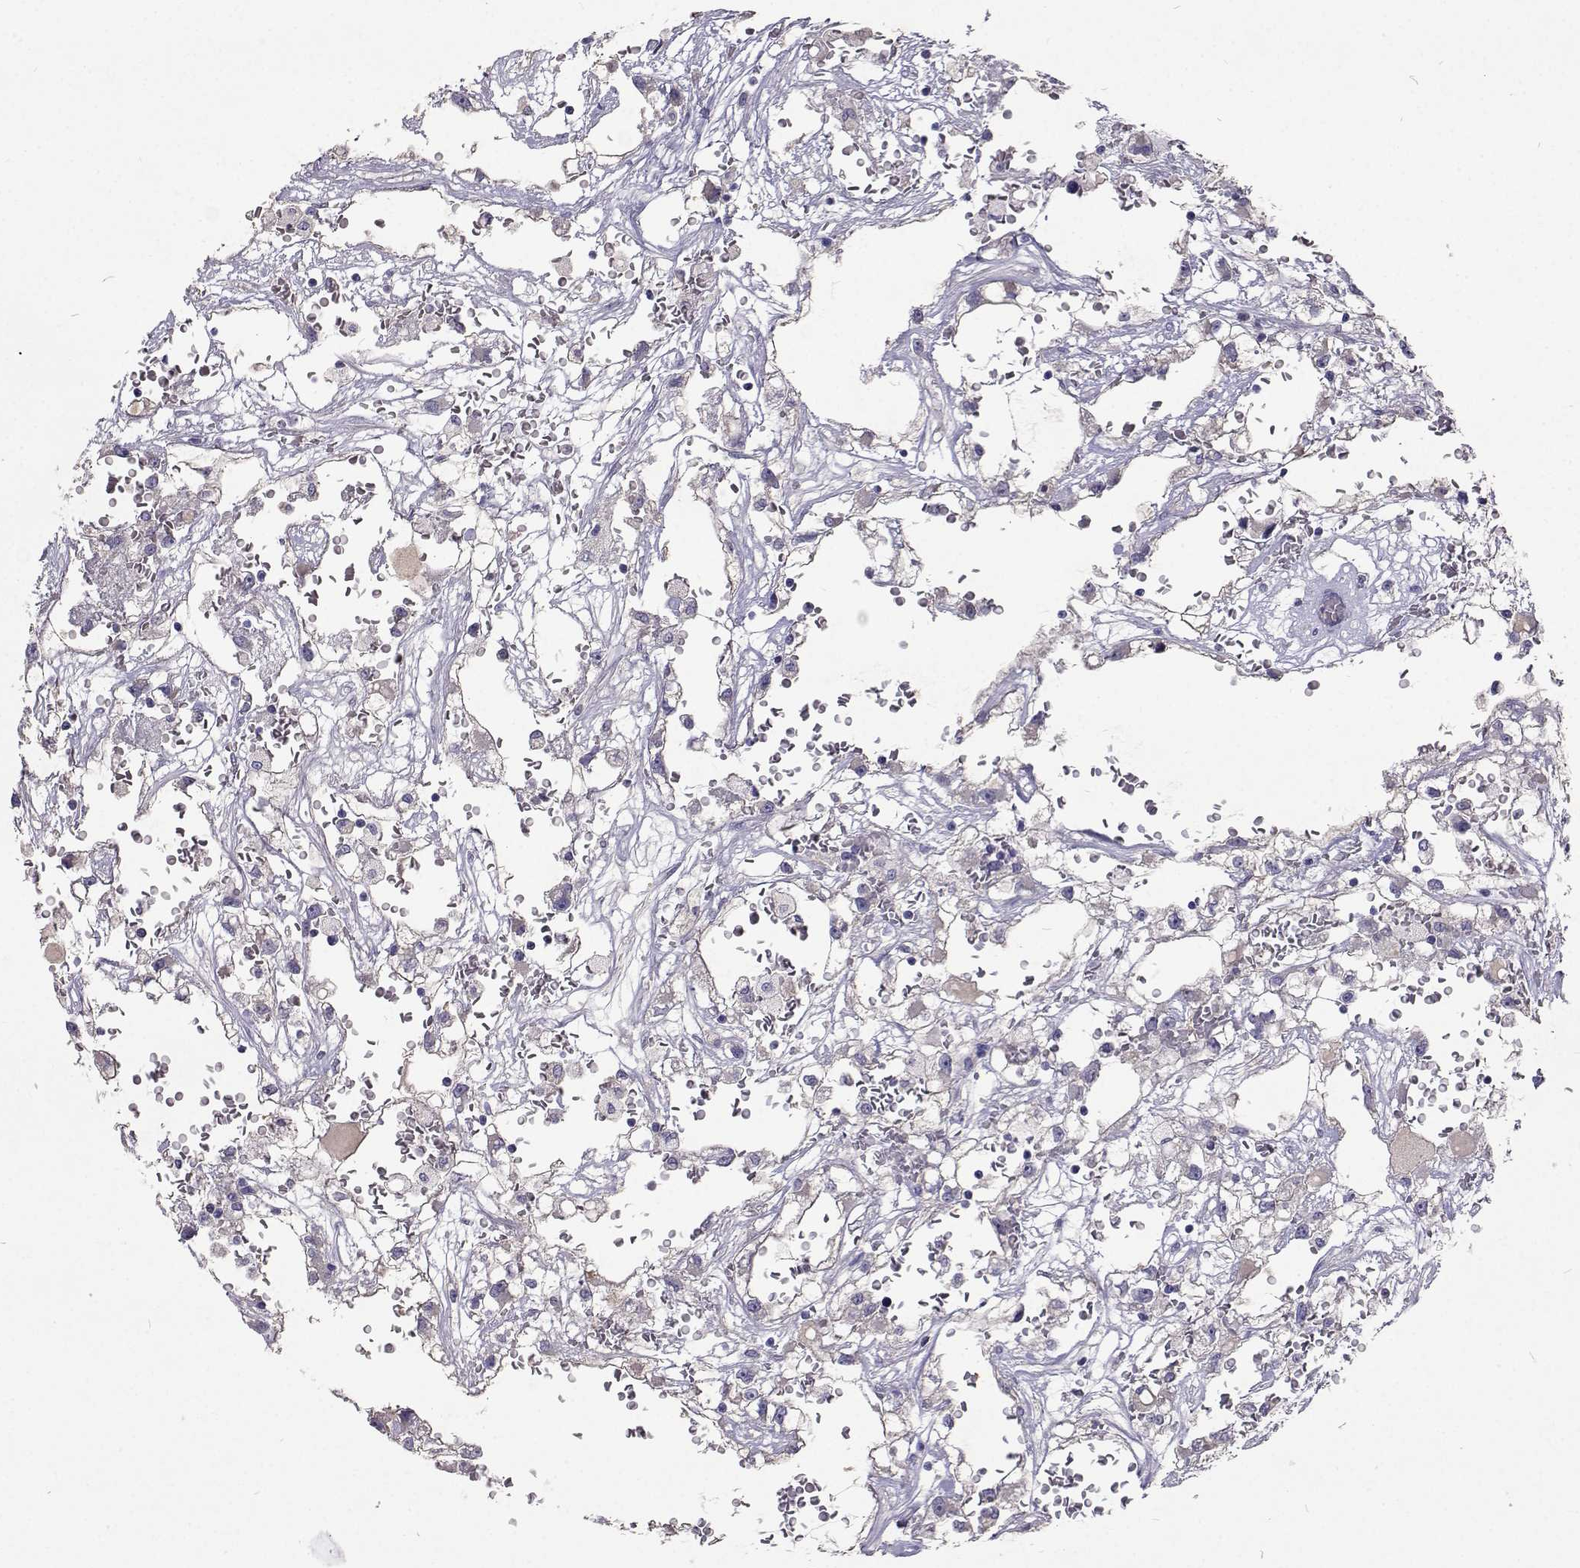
{"staining": {"intensity": "negative", "quantity": "none", "location": "none"}, "tissue": "renal cancer", "cell_type": "Tumor cells", "image_type": "cancer", "snomed": [{"axis": "morphology", "description": "Adenocarcinoma, NOS"}, {"axis": "topography", "description": "Kidney"}], "caption": "A micrograph of renal cancer stained for a protein shows no brown staining in tumor cells.", "gene": "CFAP44", "patient": {"sex": "male", "age": 59}}